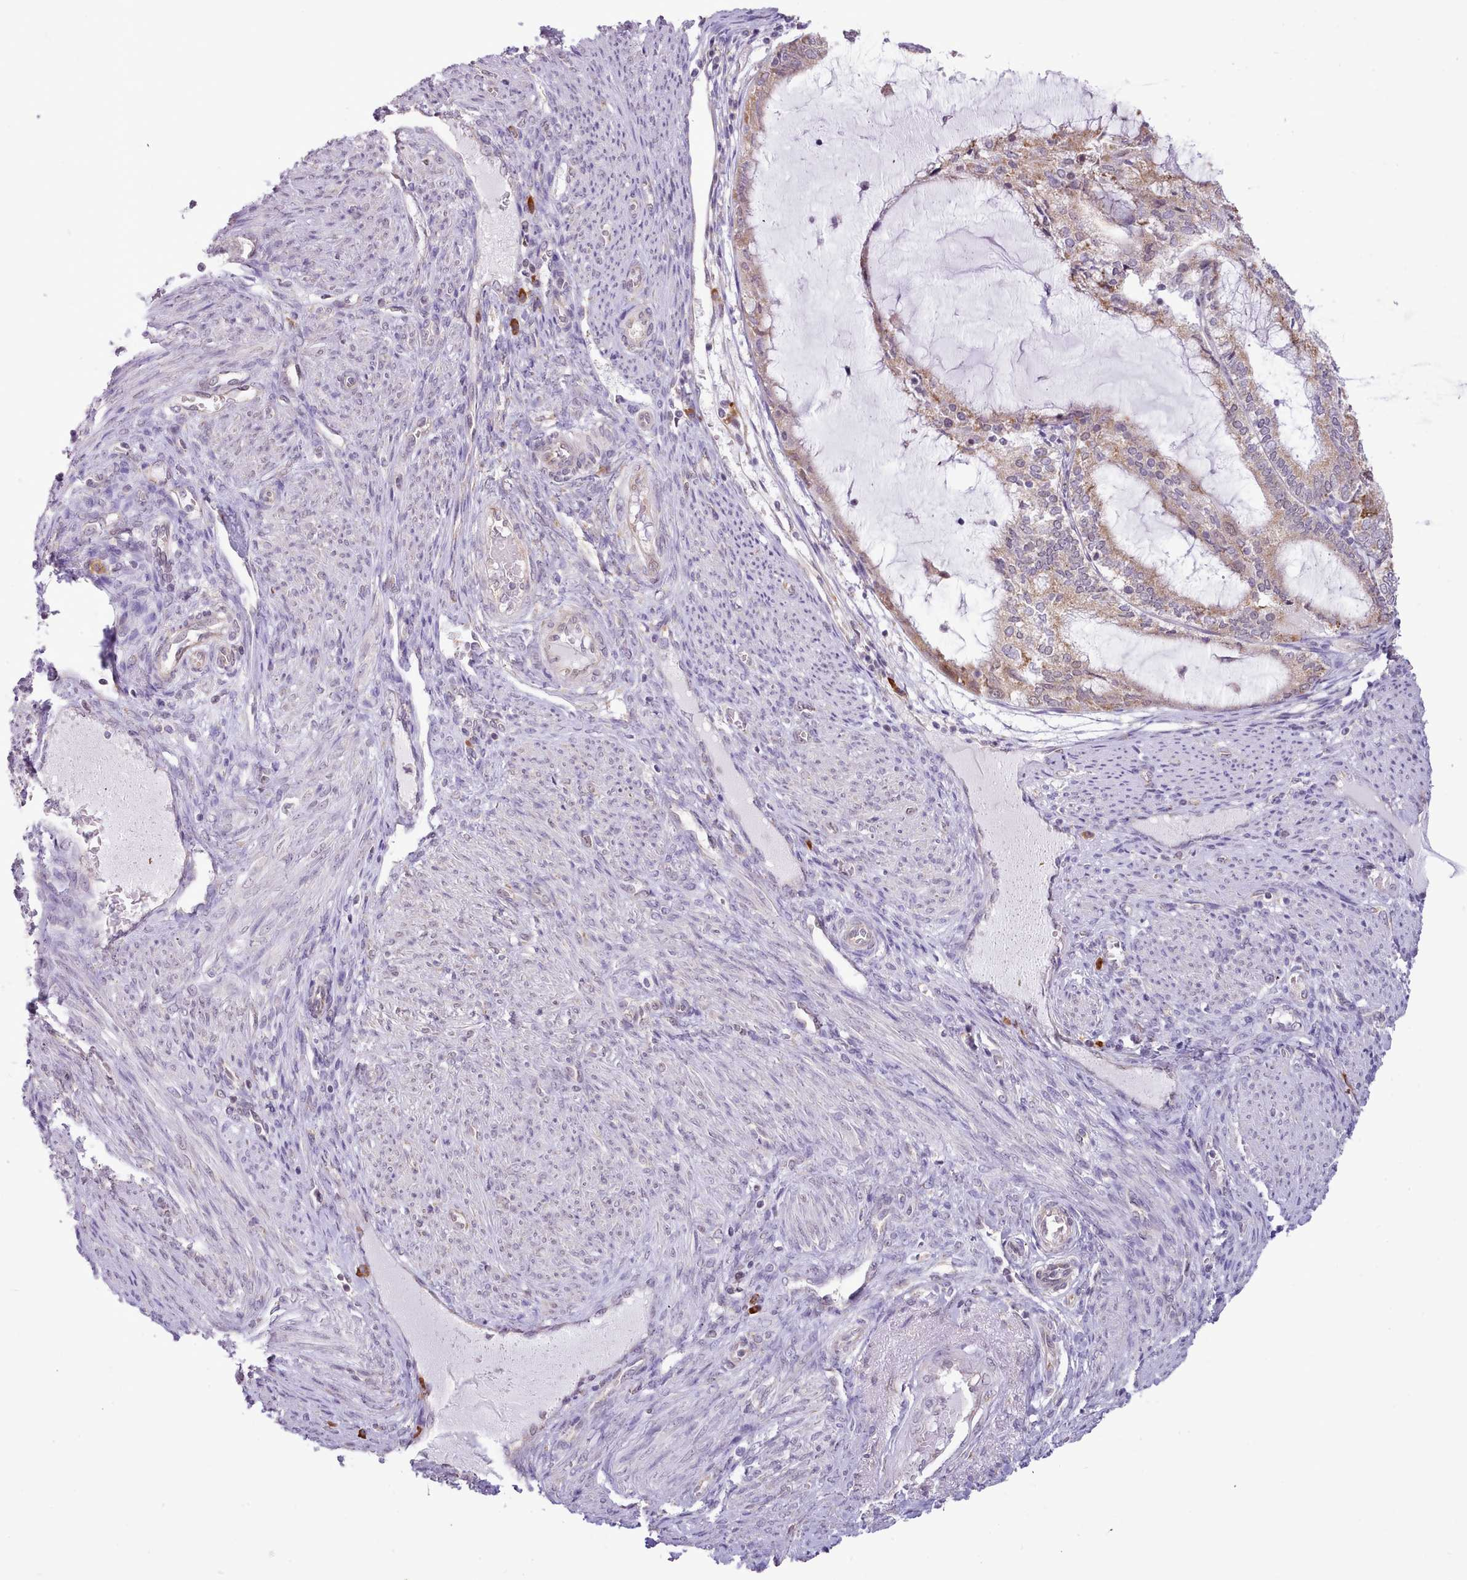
{"staining": {"intensity": "moderate", "quantity": ">75%", "location": "cytoplasmic/membranous"}, "tissue": "endometrial cancer", "cell_type": "Tumor cells", "image_type": "cancer", "snomed": [{"axis": "morphology", "description": "Adenocarcinoma, NOS"}, {"axis": "topography", "description": "Endometrium"}], "caption": "Brown immunohistochemical staining in human adenocarcinoma (endometrial) displays moderate cytoplasmic/membranous staining in about >75% of tumor cells.", "gene": "SEC61B", "patient": {"sex": "female", "age": 81}}